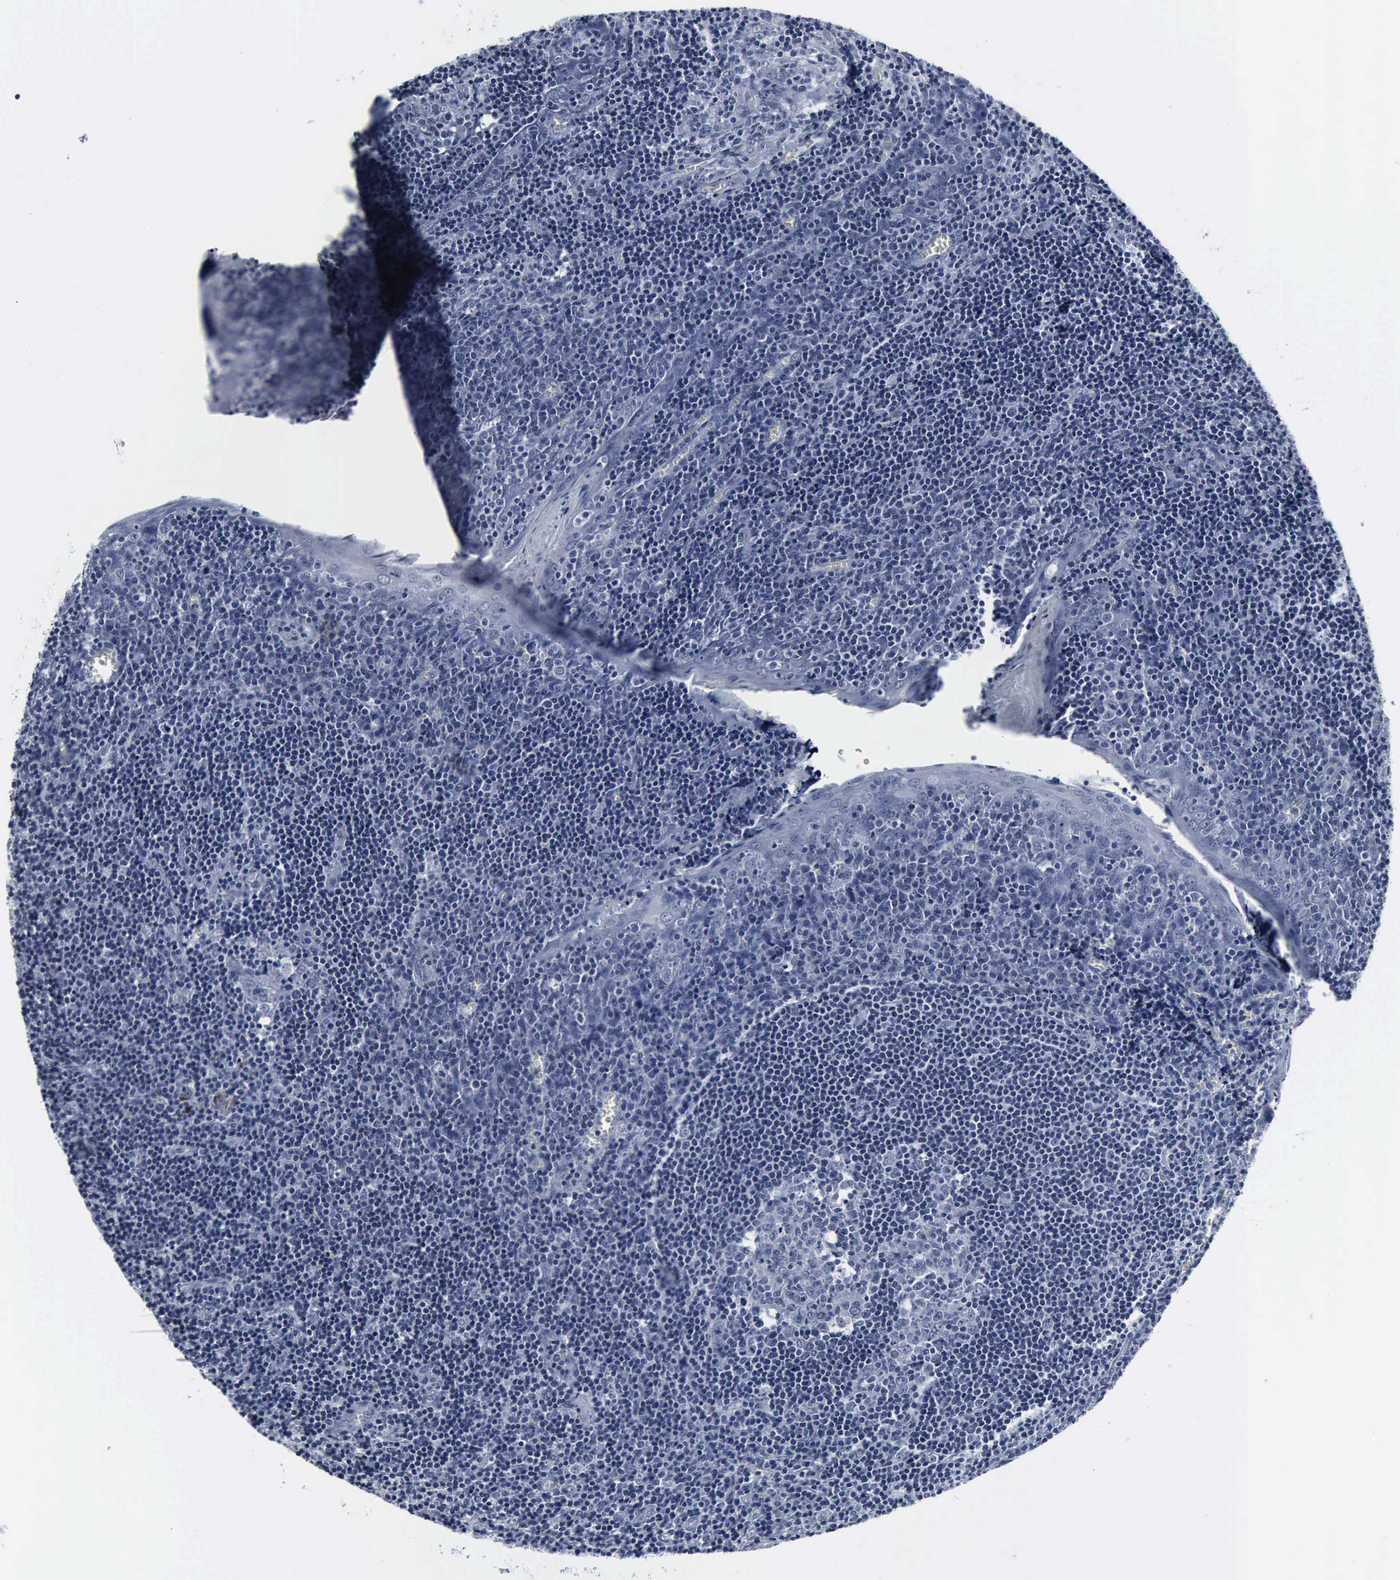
{"staining": {"intensity": "negative", "quantity": "none", "location": "none"}, "tissue": "tonsil", "cell_type": "Germinal center cells", "image_type": "normal", "snomed": [{"axis": "morphology", "description": "Normal tissue, NOS"}, {"axis": "topography", "description": "Tonsil"}], "caption": "A photomicrograph of human tonsil is negative for staining in germinal center cells. (Immunohistochemistry, brightfield microscopy, high magnification).", "gene": "SNAP25", "patient": {"sex": "male", "age": 20}}